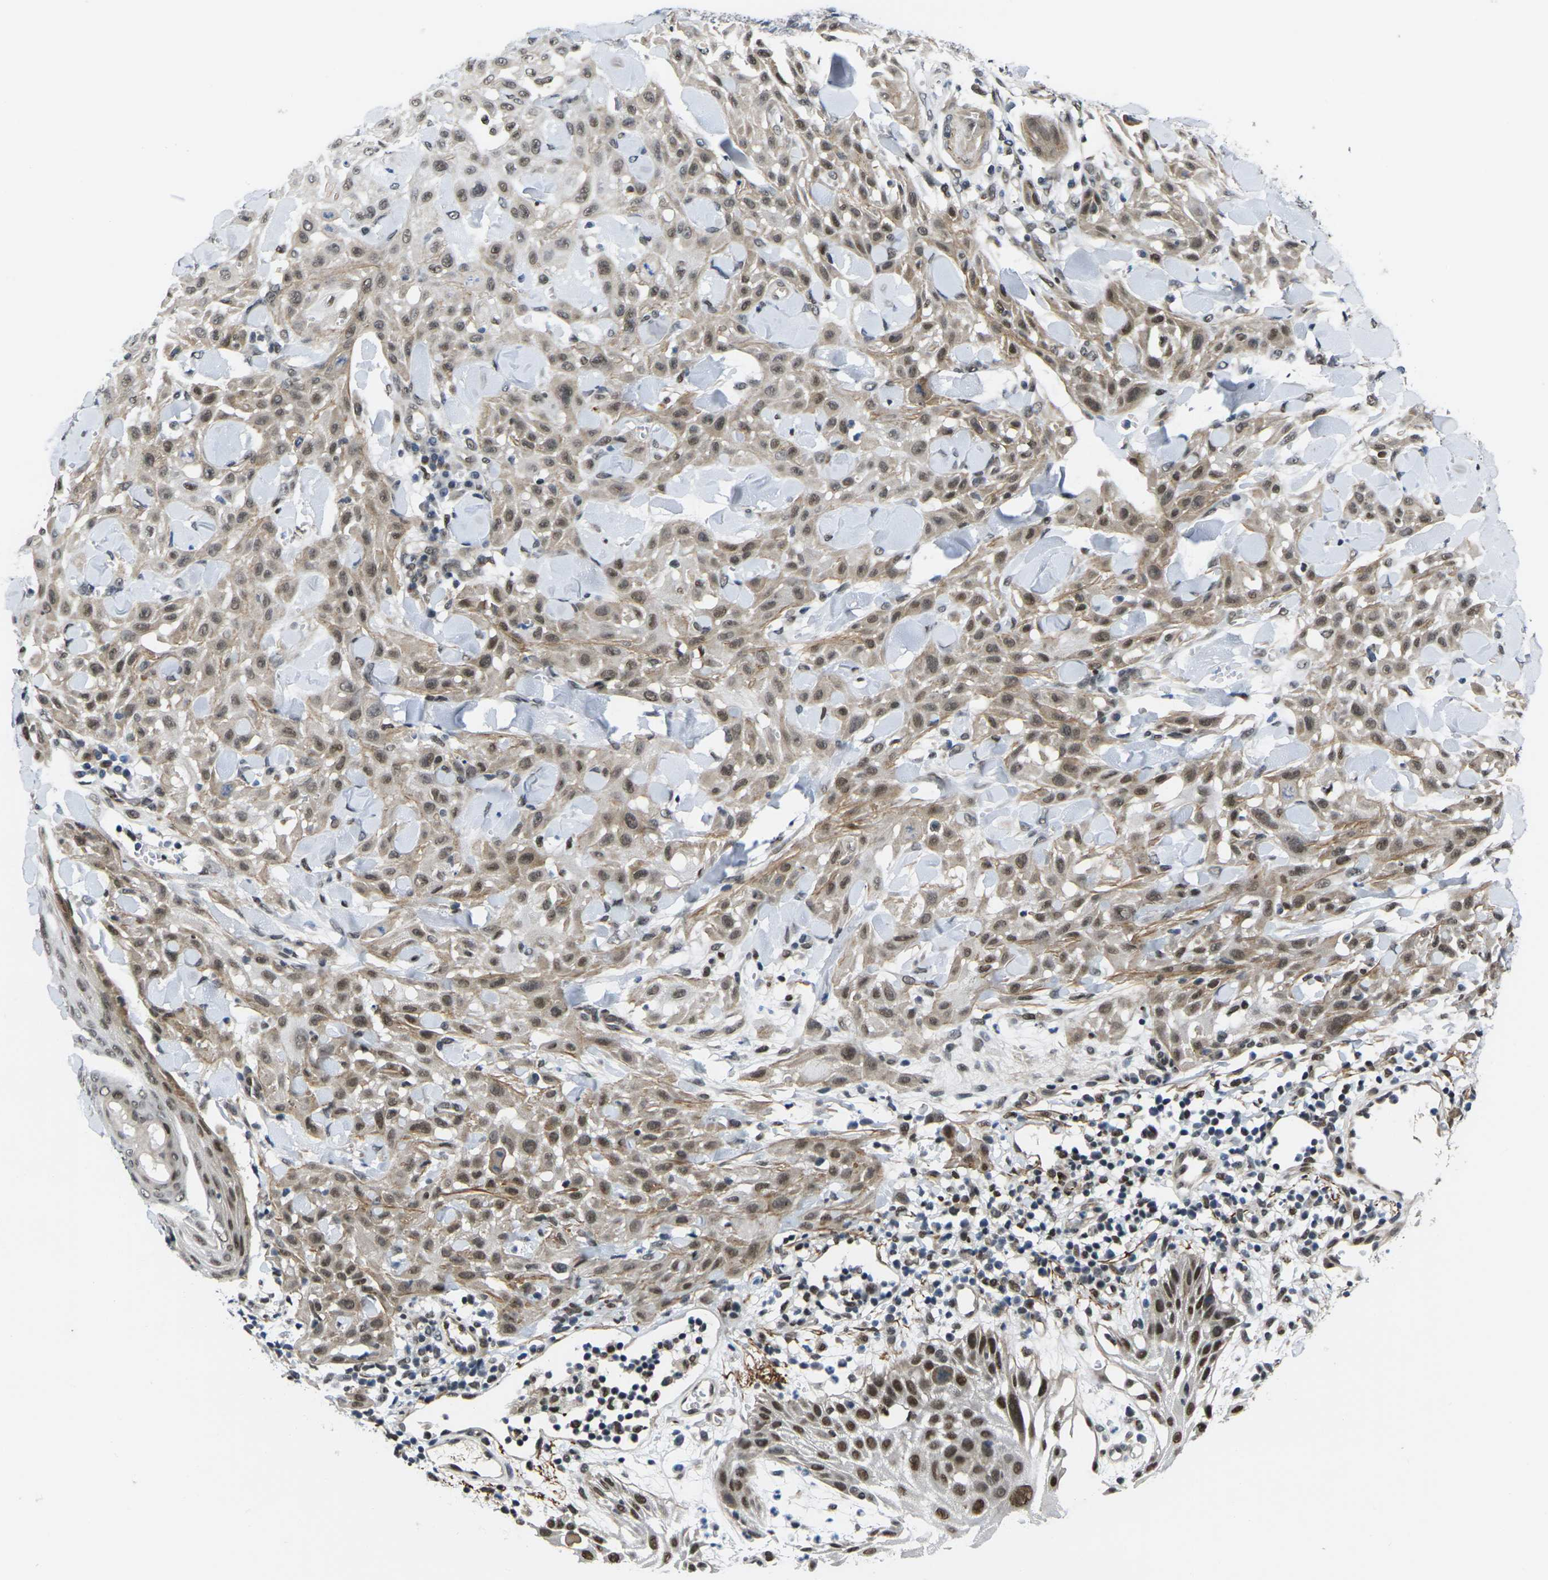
{"staining": {"intensity": "moderate", "quantity": ">75%", "location": "cytoplasmic/membranous,nuclear"}, "tissue": "skin cancer", "cell_type": "Tumor cells", "image_type": "cancer", "snomed": [{"axis": "morphology", "description": "Squamous cell carcinoma, NOS"}, {"axis": "topography", "description": "Skin"}], "caption": "This is a micrograph of immunohistochemistry staining of skin cancer (squamous cell carcinoma), which shows moderate expression in the cytoplasmic/membranous and nuclear of tumor cells.", "gene": "RBM7", "patient": {"sex": "male", "age": 24}}